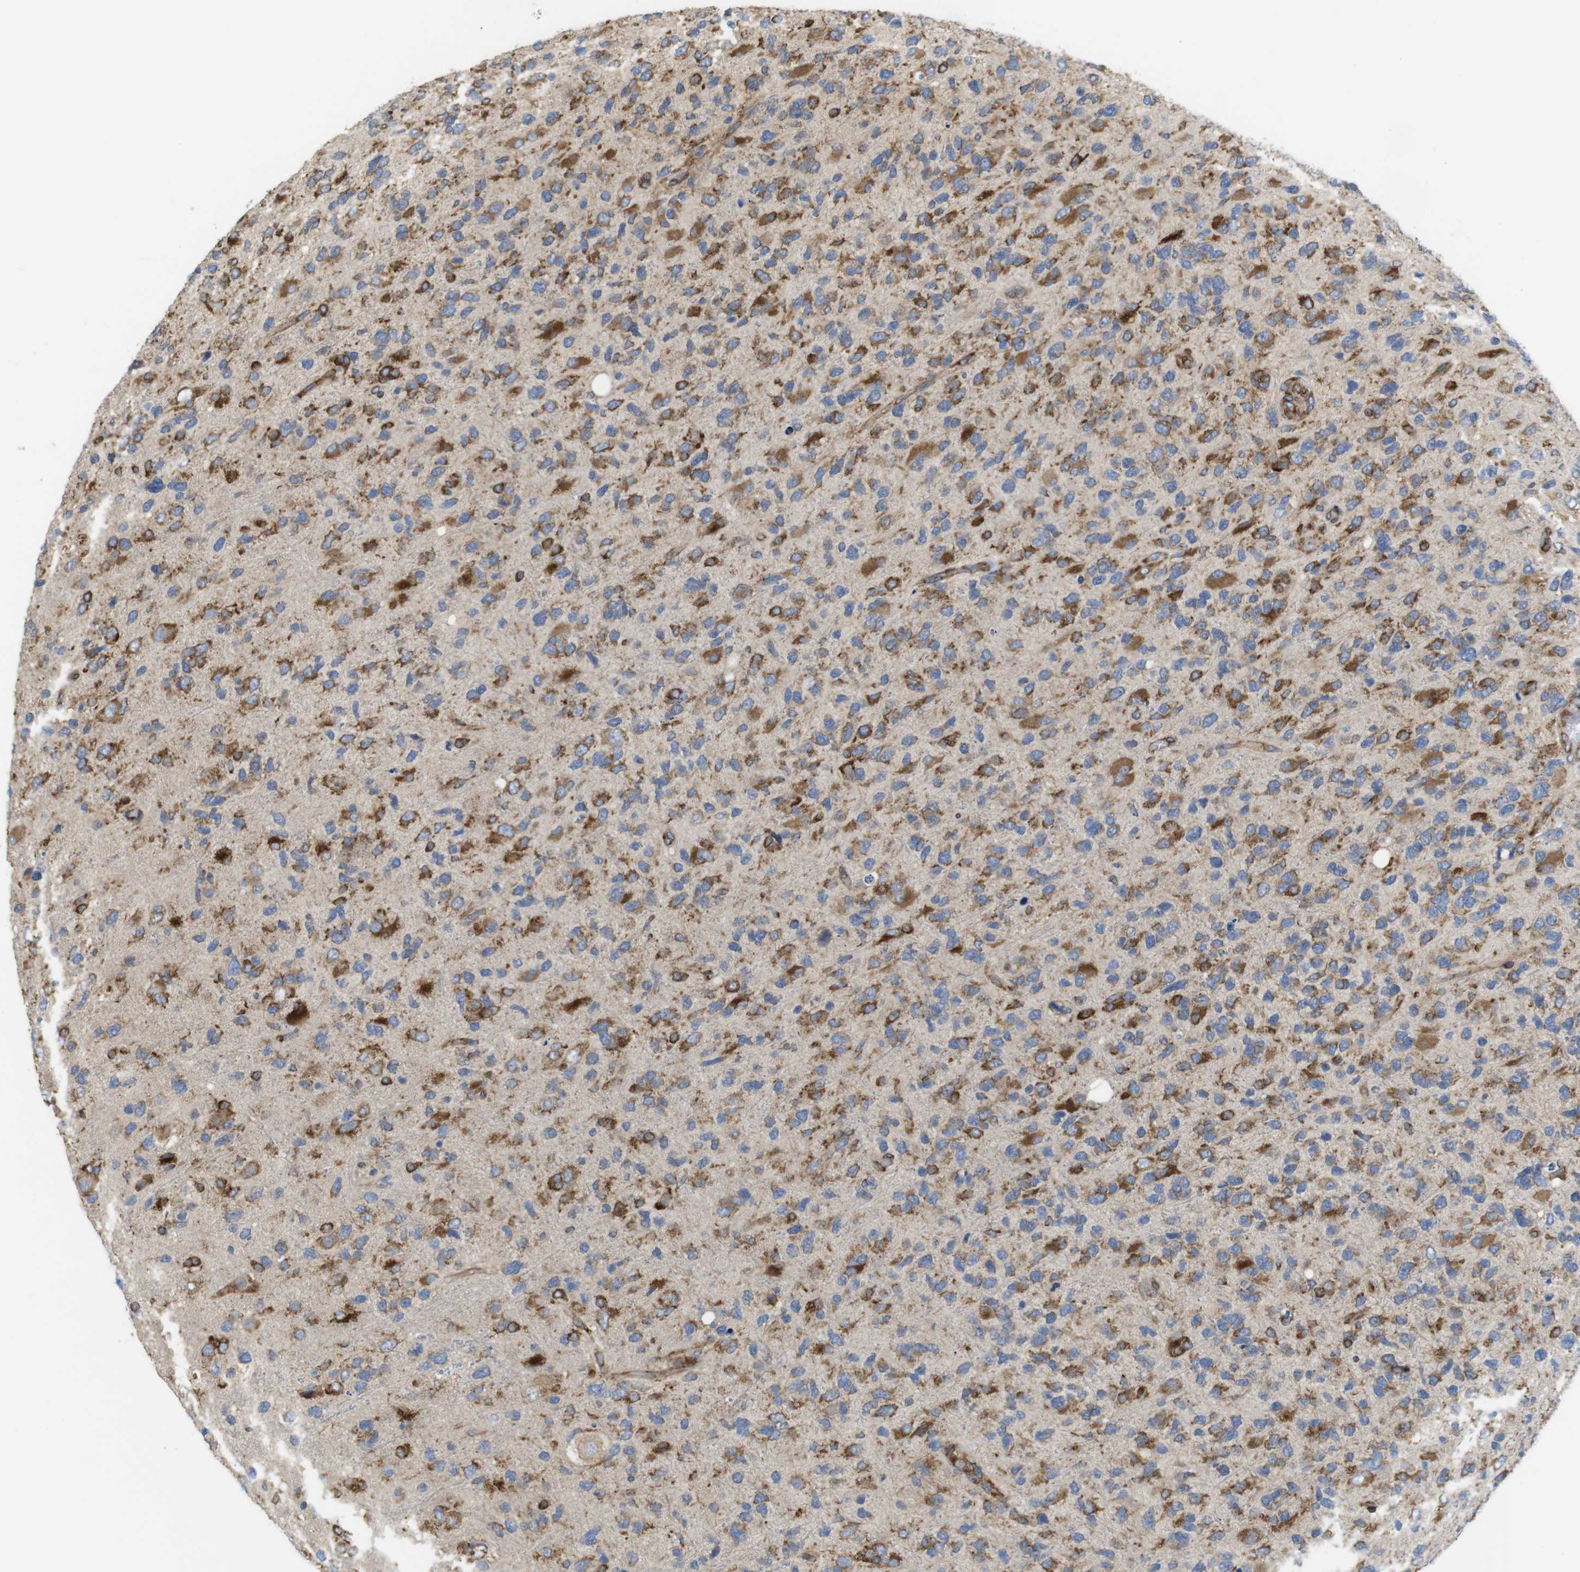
{"staining": {"intensity": "moderate", "quantity": ">75%", "location": "cytoplasmic/membranous"}, "tissue": "glioma", "cell_type": "Tumor cells", "image_type": "cancer", "snomed": [{"axis": "morphology", "description": "Glioma, malignant, High grade"}, {"axis": "topography", "description": "Brain"}], "caption": "A high-resolution histopathology image shows immunohistochemistry staining of glioma, which shows moderate cytoplasmic/membranous staining in about >75% of tumor cells. (DAB IHC, brown staining for protein, blue staining for nuclei).", "gene": "PCNX2", "patient": {"sex": "female", "age": 58}}